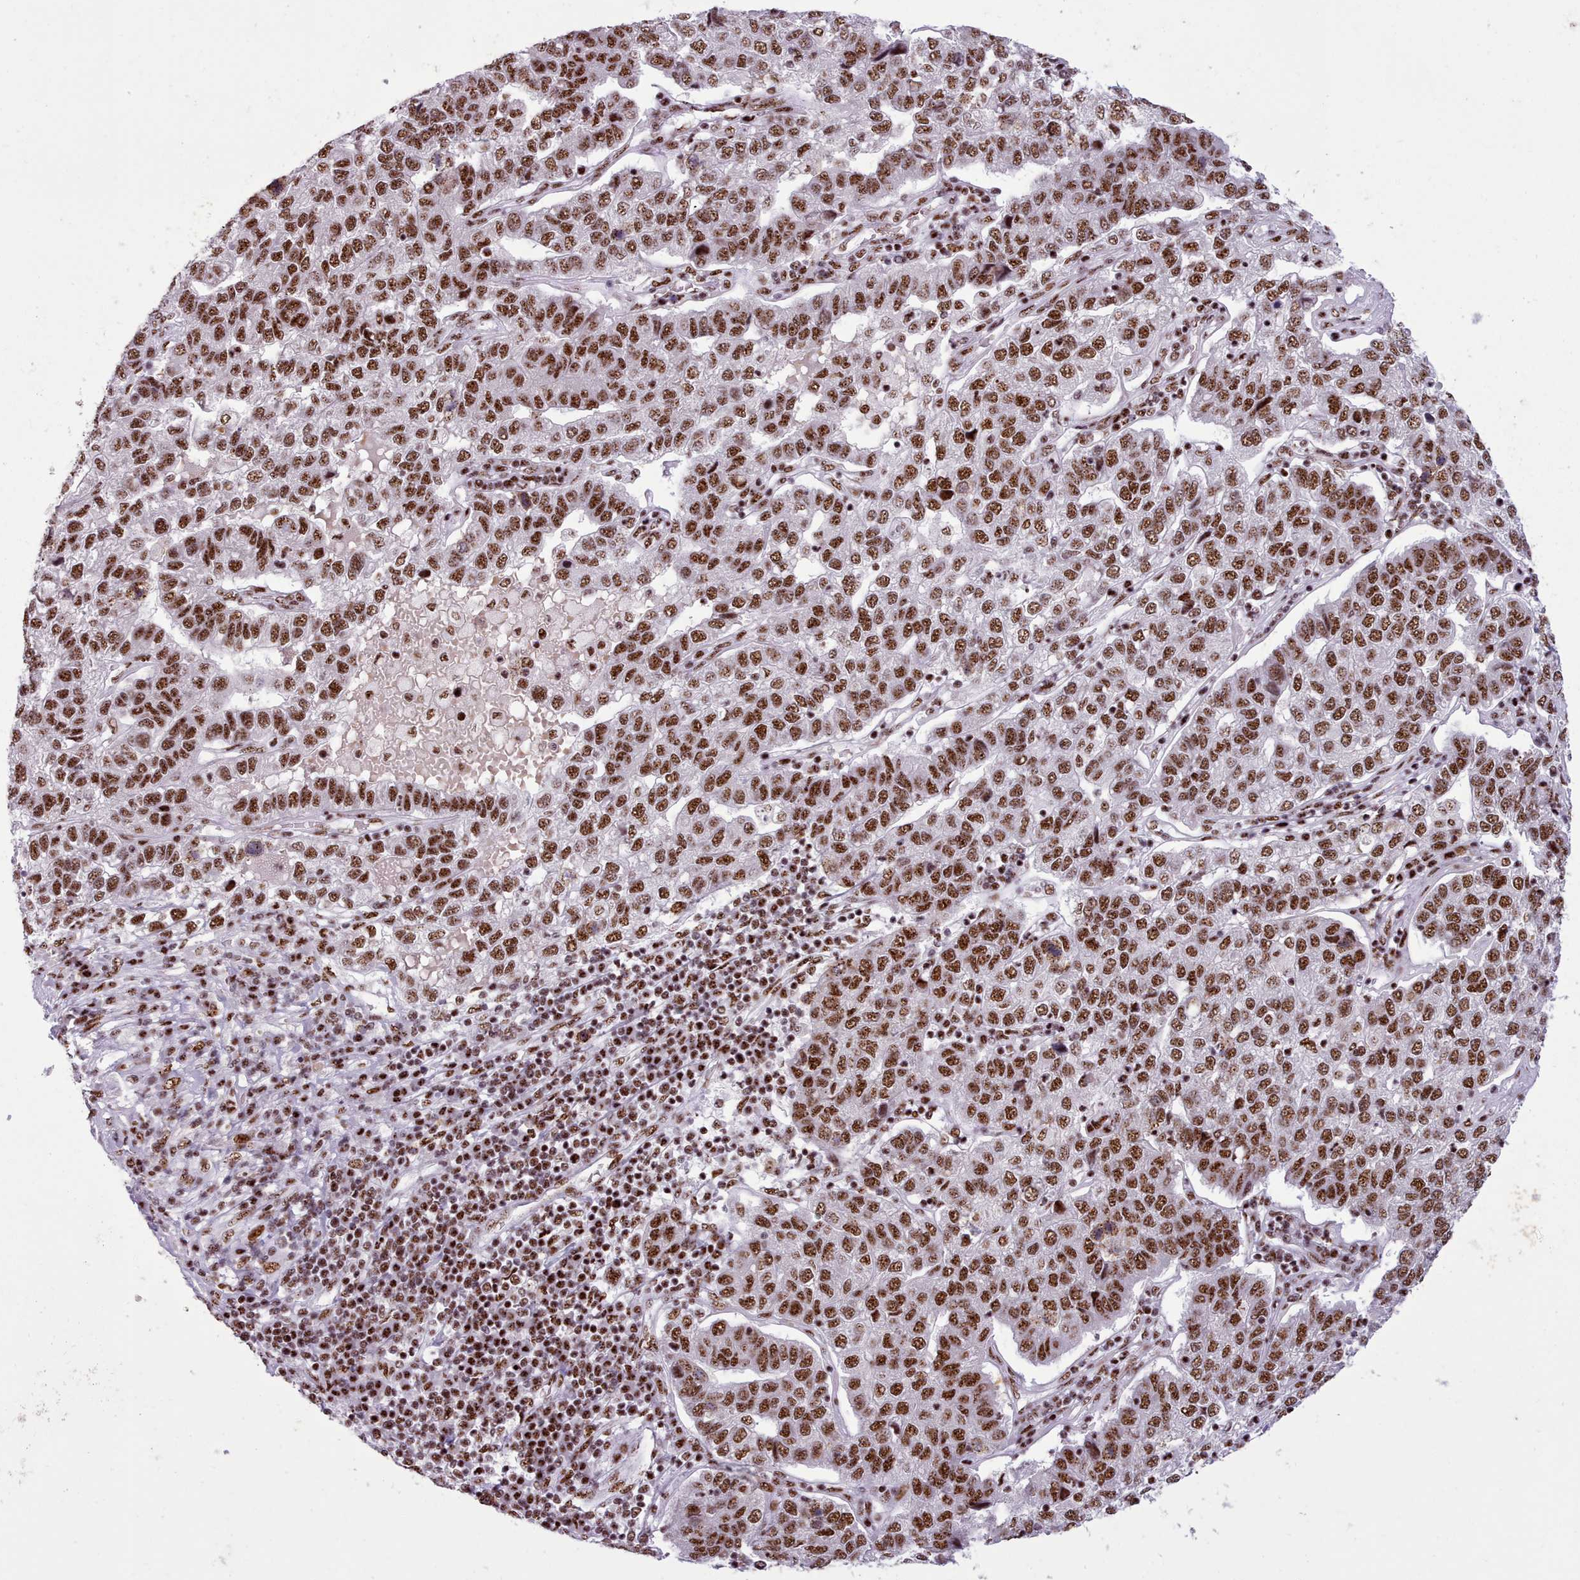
{"staining": {"intensity": "strong", "quantity": ">75%", "location": "nuclear"}, "tissue": "pancreatic cancer", "cell_type": "Tumor cells", "image_type": "cancer", "snomed": [{"axis": "morphology", "description": "Adenocarcinoma, NOS"}, {"axis": "topography", "description": "Pancreas"}], "caption": "Strong nuclear staining for a protein is present in approximately >75% of tumor cells of pancreatic adenocarcinoma using immunohistochemistry.", "gene": "TMEM35B", "patient": {"sex": "female", "age": 61}}